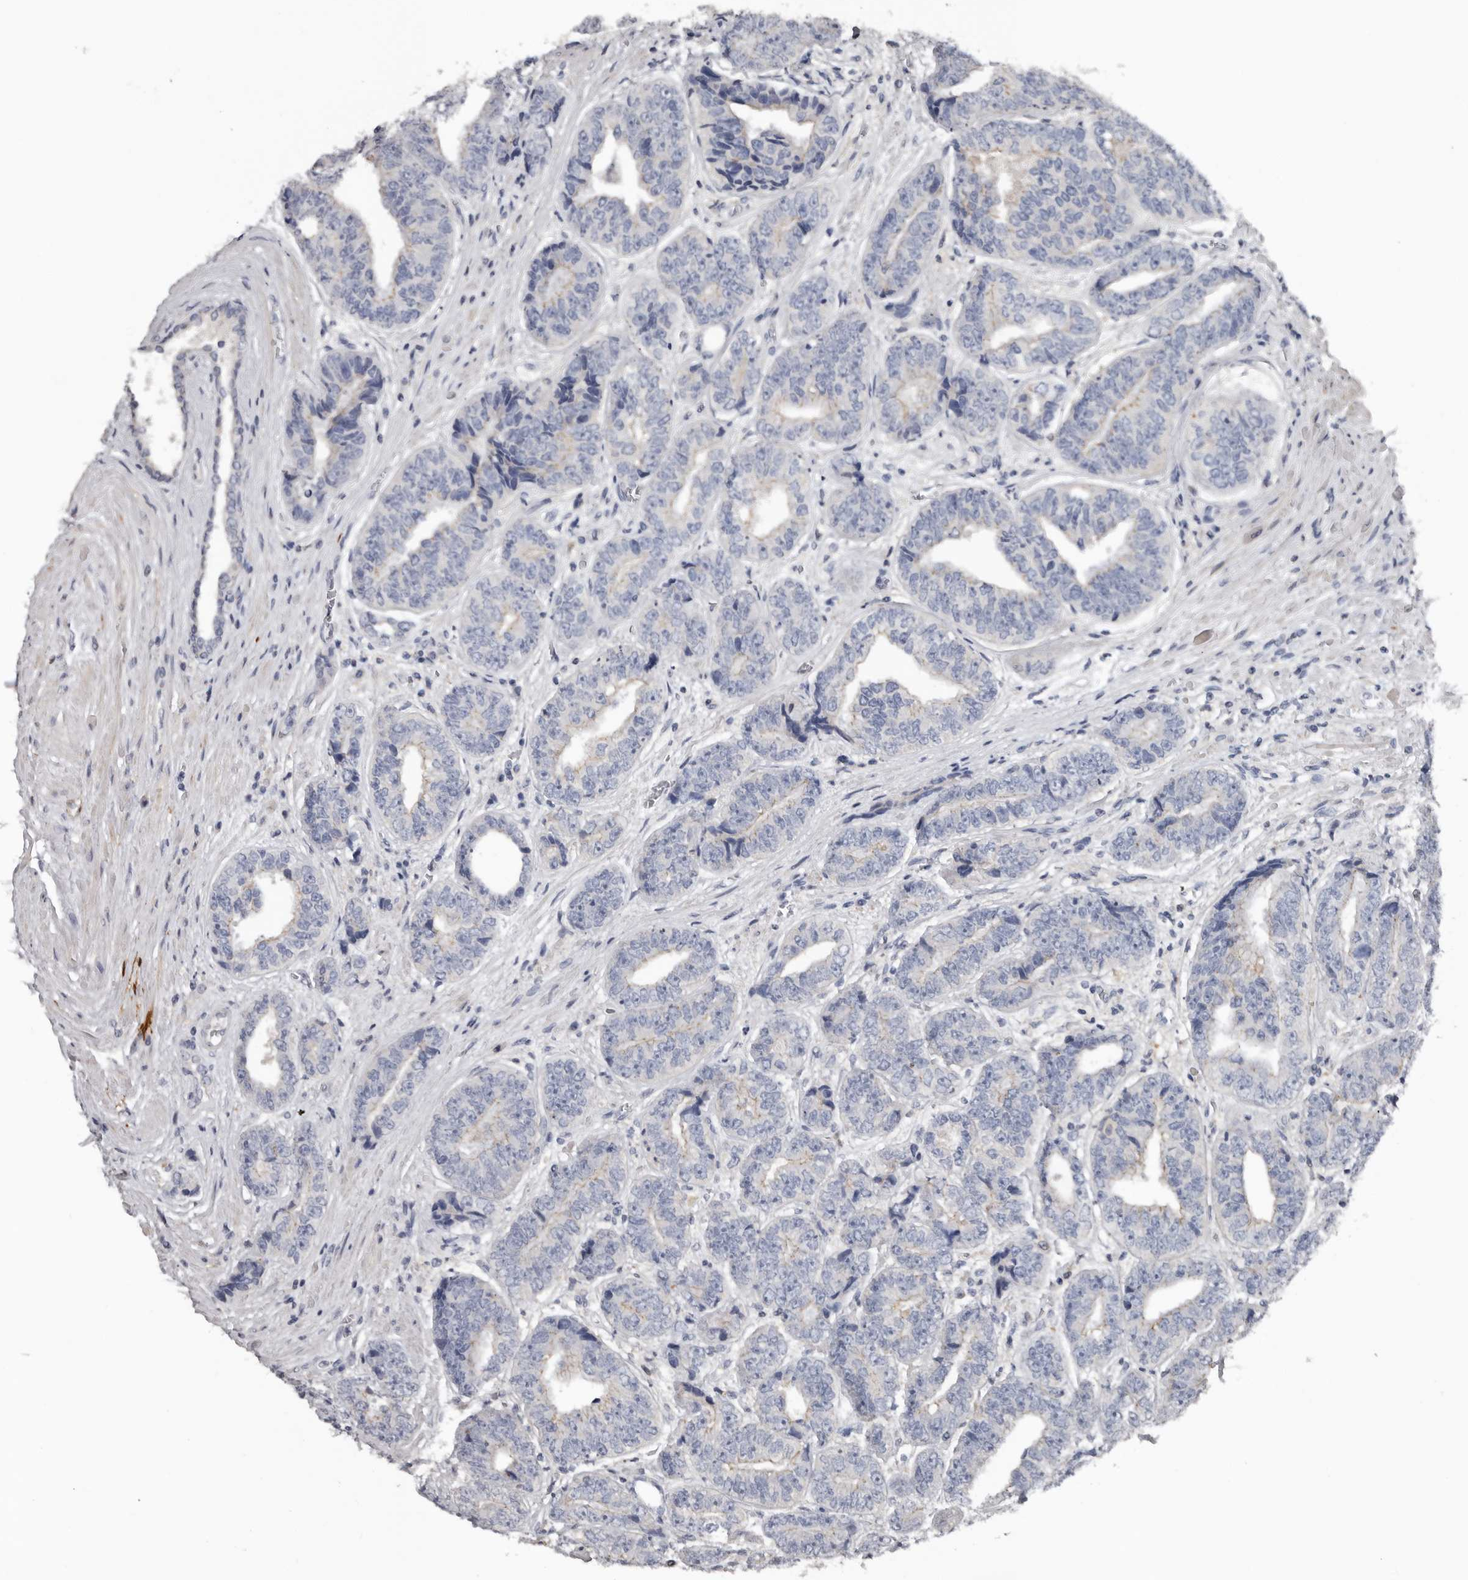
{"staining": {"intensity": "negative", "quantity": "none", "location": "none"}, "tissue": "prostate cancer", "cell_type": "Tumor cells", "image_type": "cancer", "snomed": [{"axis": "morphology", "description": "Adenocarcinoma, High grade"}, {"axis": "topography", "description": "Prostate"}], "caption": "The histopathology image exhibits no staining of tumor cells in prostate cancer (high-grade adenocarcinoma).", "gene": "FABP7", "patient": {"sex": "male", "age": 61}}